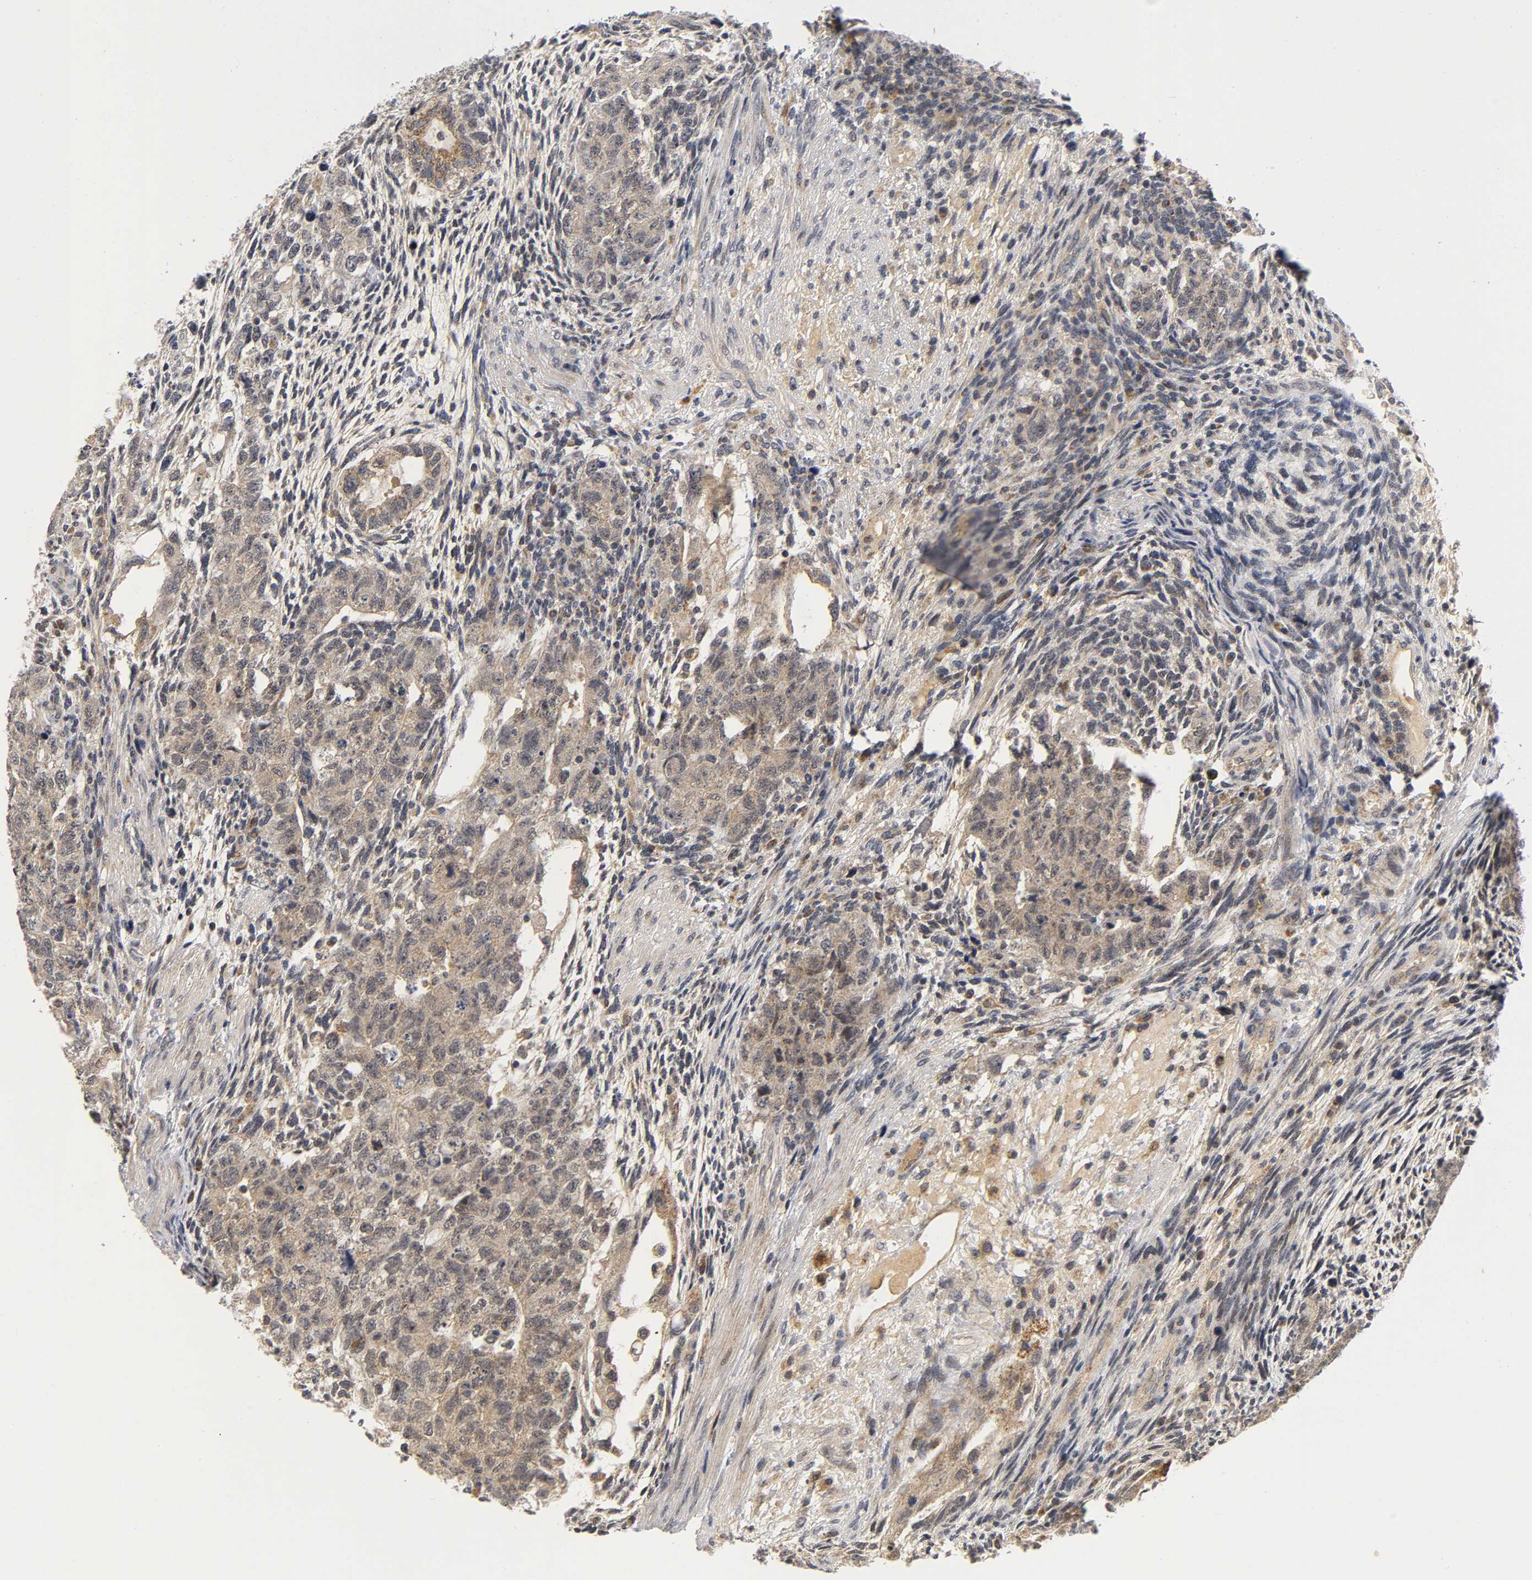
{"staining": {"intensity": "weak", "quantity": ">75%", "location": "cytoplasmic/membranous"}, "tissue": "testis cancer", "cell_type": "Tumor cells", "image_type": "cancer", "snomed": [{"axis": "morphology", "description": "Normal tissue, NOS"}, {"axis": "morphology", "description": "Carcinoma, Embryonal, NOS"}, {"axis": "topography", "description": "Testis"}], "caption": "This micrograph demonstrates IHC staining of embryonal carcinoma (testis), with low weak cytoplasmic/membranous expression in about >75% of tumor cells.", "gene": "NRP1", "patient": {"sex": "male", "age": 36}}